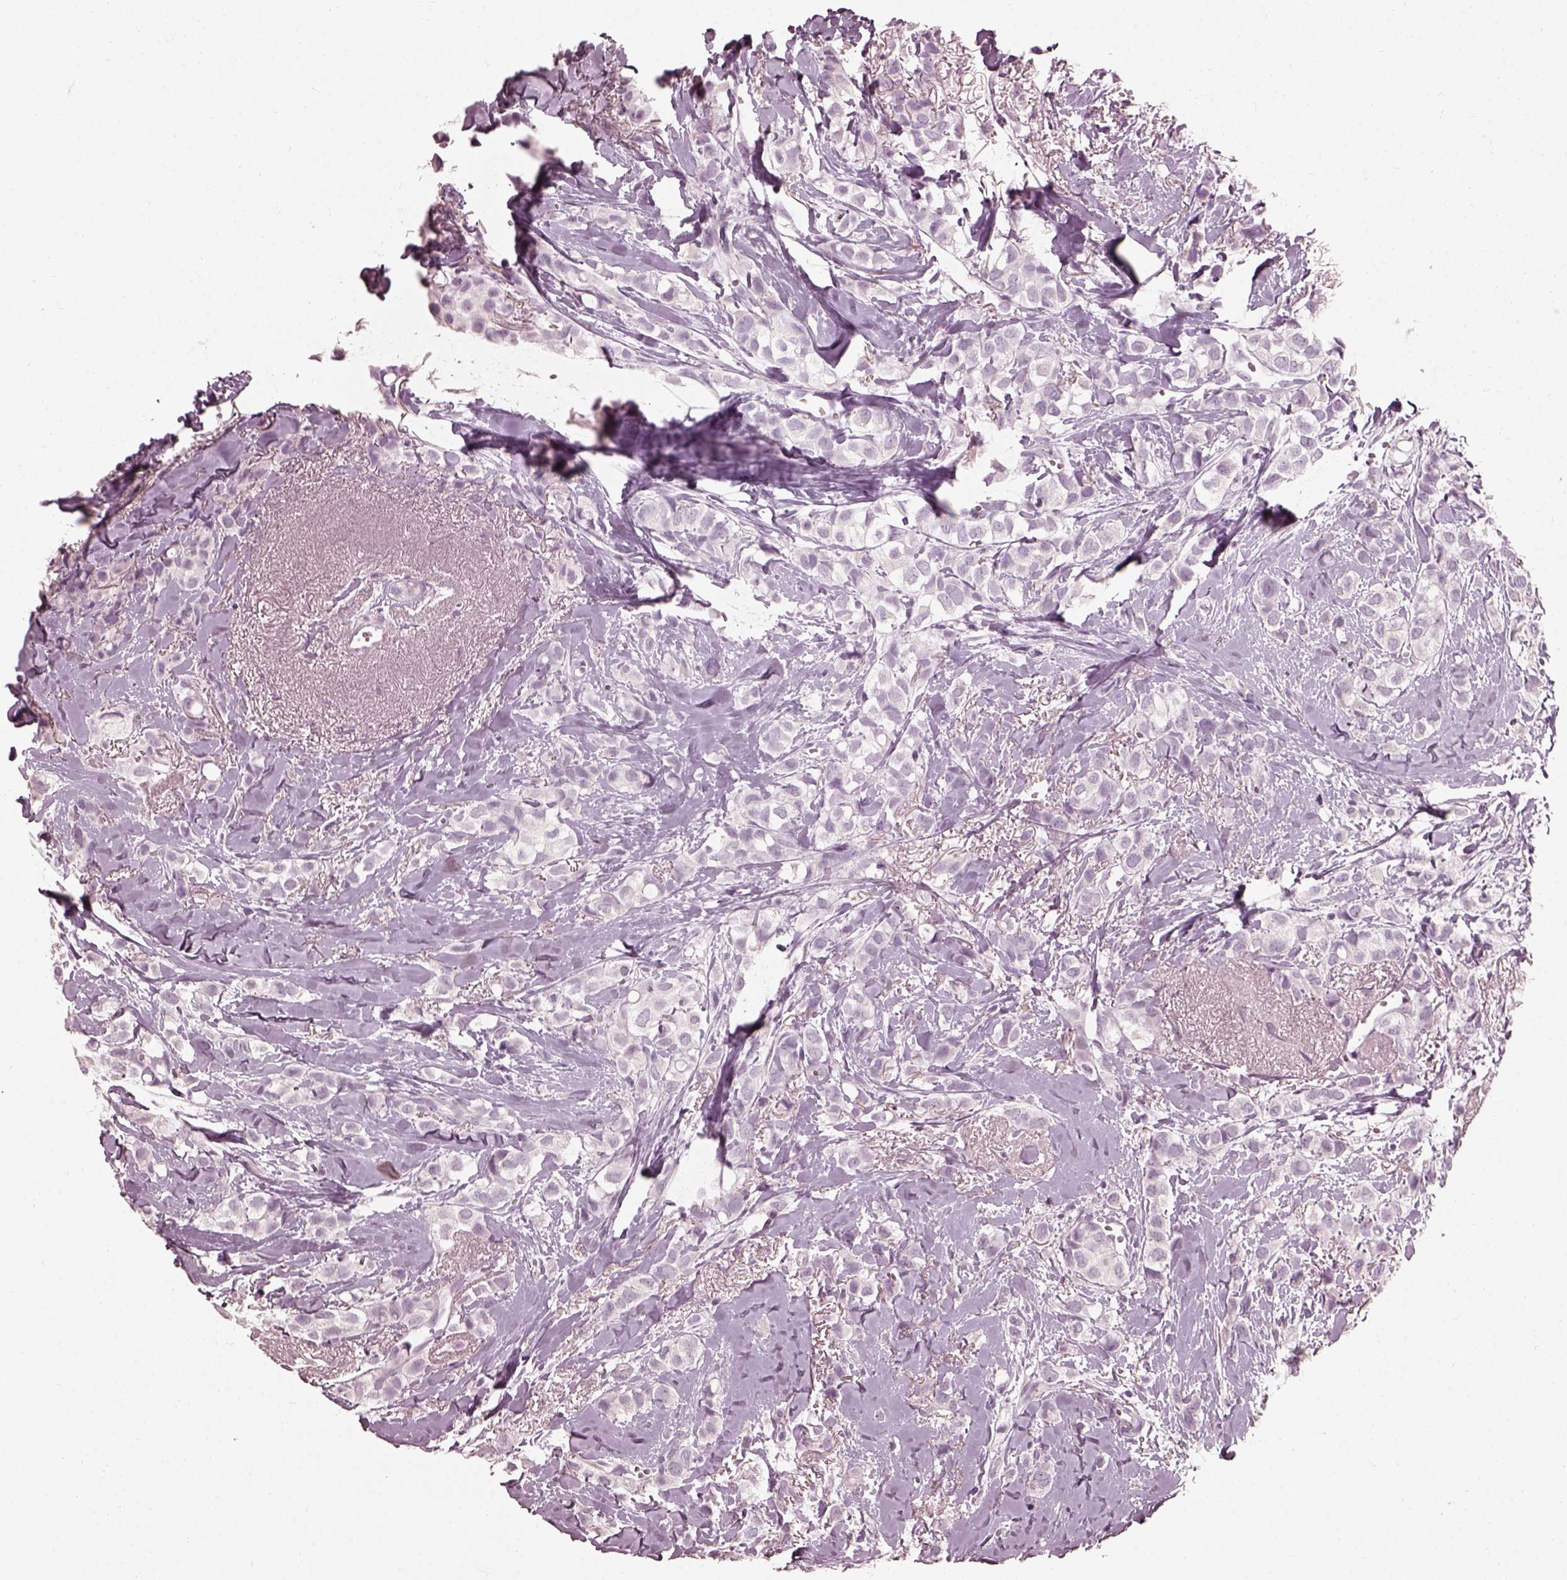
{"staining": {"intensity": "negative", "quantity": "none", "location": "none"}, "tissue": "breast cancer", "cell_type": "Tumor cells", "image_type": "cancer", "snomed": [{"axis": "morphology", "description": "Duct carcinoma"}, {"axis": "topography", "description": "Breast"}], "caption": "Breast cancer (invasive ductal carcinoma) was stained to show a protein in brown. There is no significant positivity in tumor cells.", "gene": "FUT4", "patient": {"sex": "female", "age": 85}}